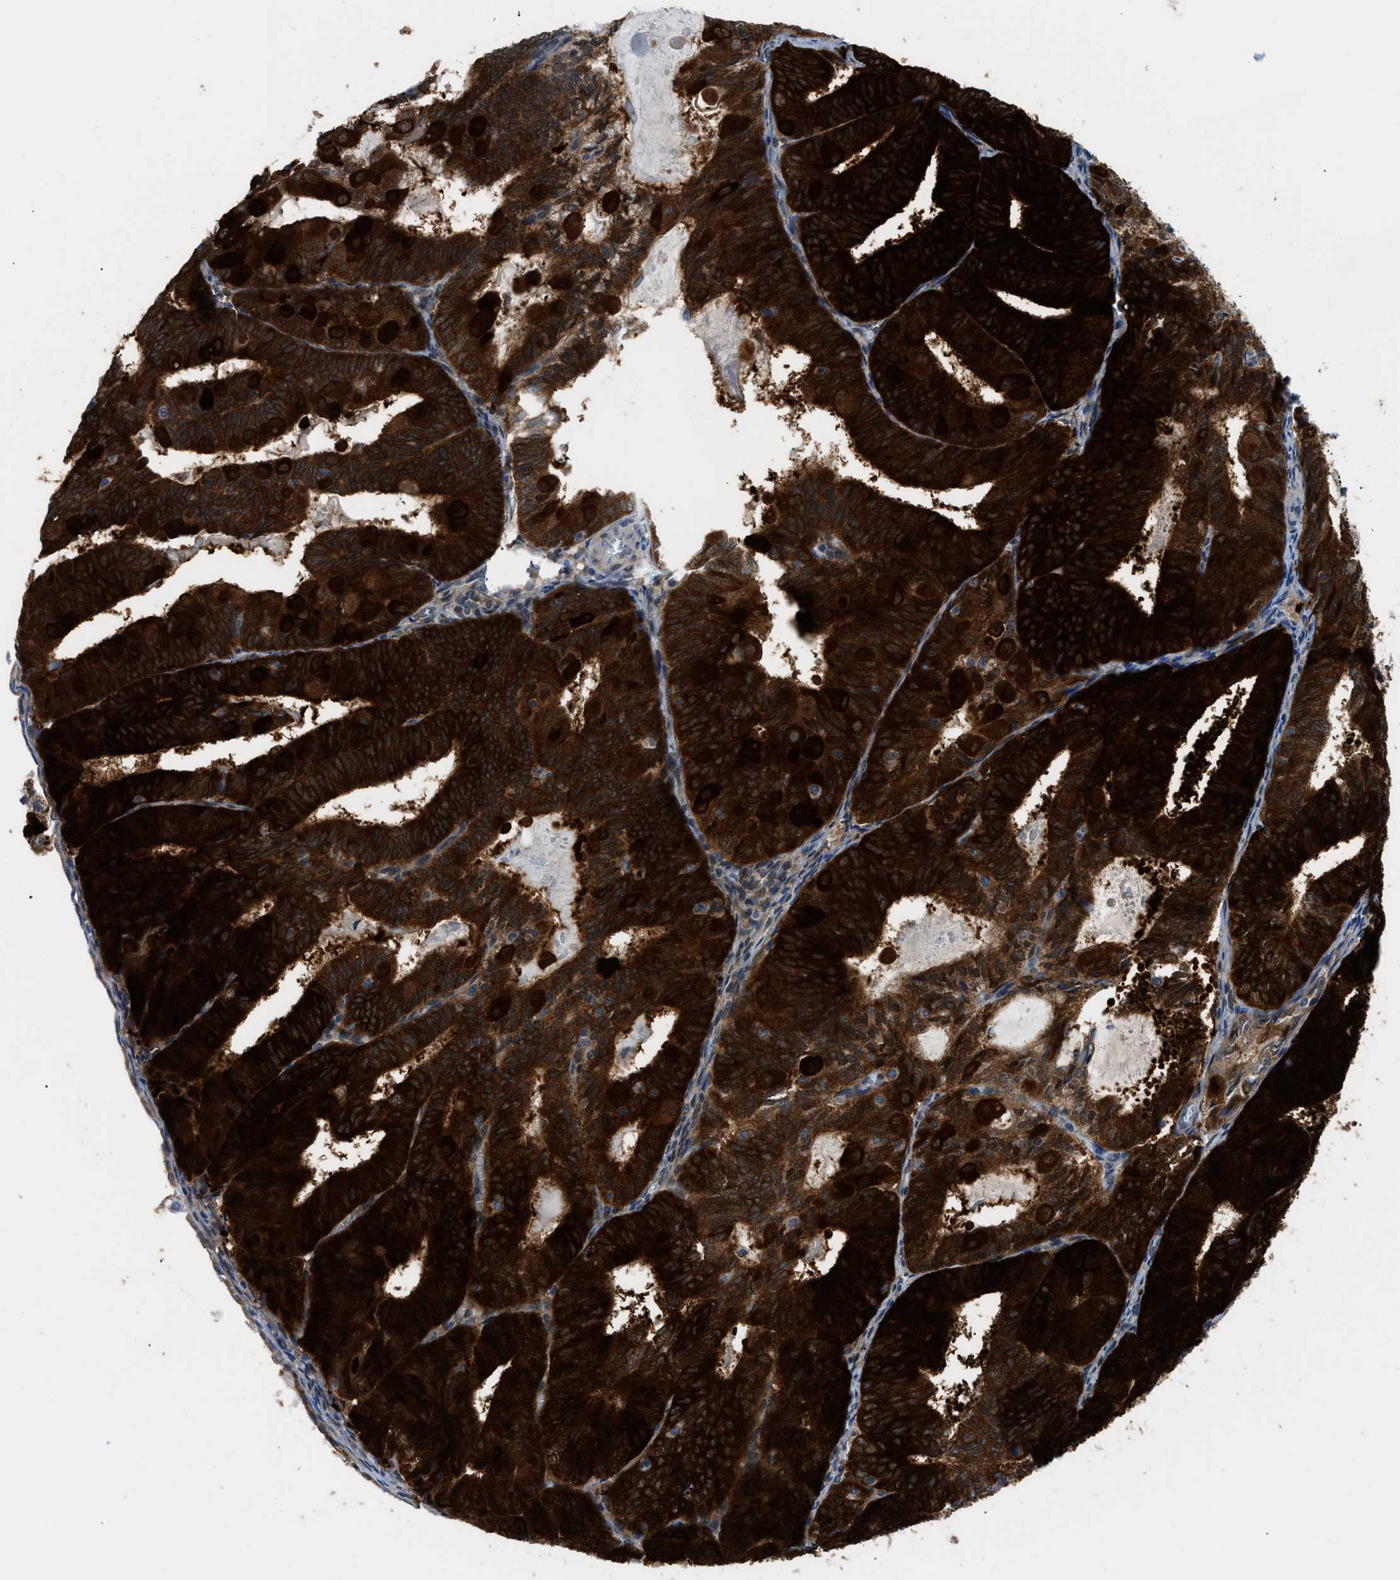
{"staining": {"intensity": "strong", "quantity": ">75%", "location": "cytoplasmic/membranous"}, "tissue": "endometrial cancer", "cell_type": "Tumor cells", "image_type": "cancer", "snomed": [{"axis": "morphology", "description": "Adenocarcinoma, NOS"}, {"axis": "topography", "description": "Endometrium"}], "caption": "Protein positivity by IHC demonstrates strong cytoplasmic/membranous expression in about >75% of tumor cells in endometrial cancer (adenocarcinoma). (IHC, brightfield microscopy, high magnification).", "gene": "TMEM45B", "patient": {"sex": "female", "age": 81}}